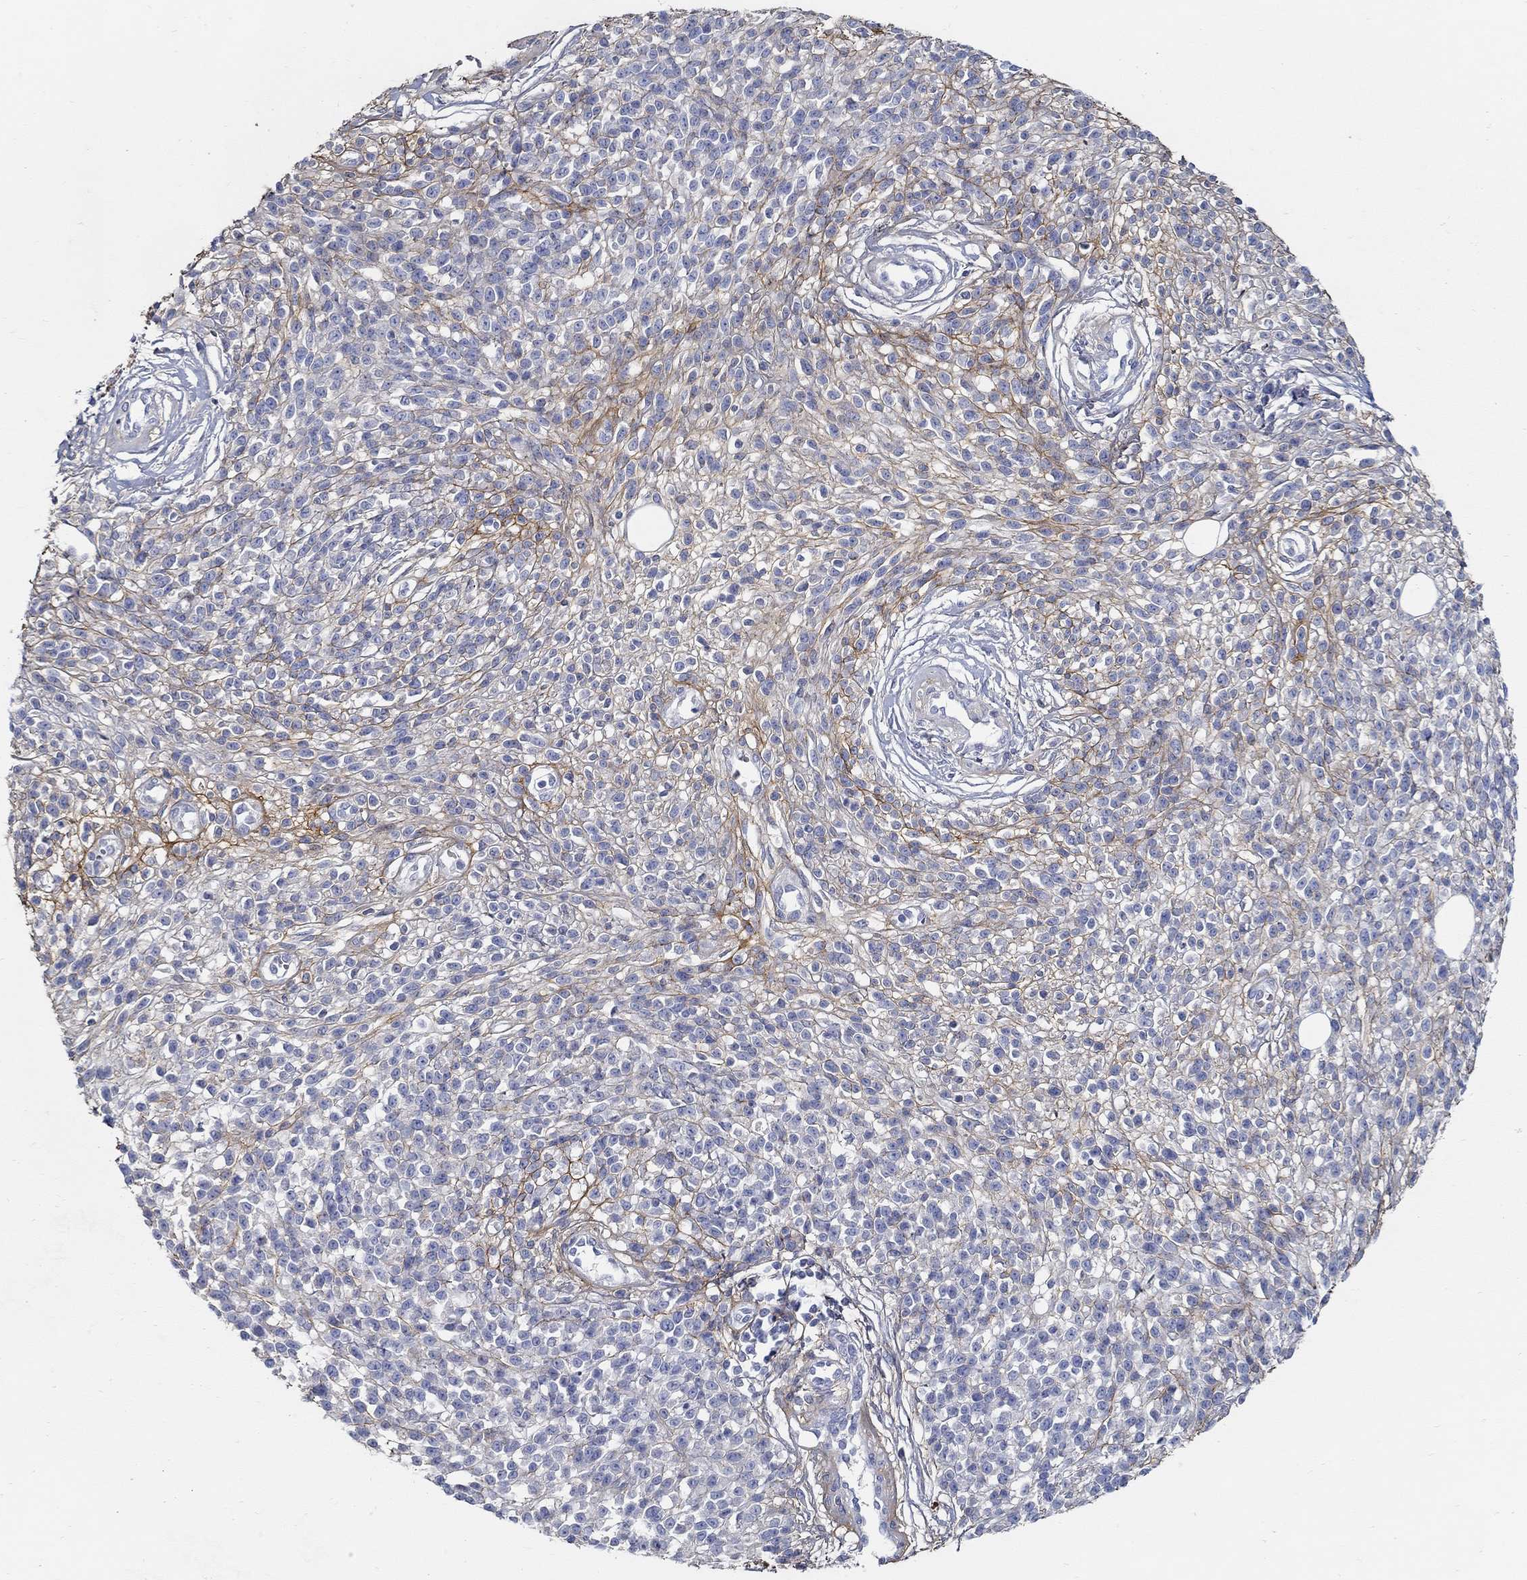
{"staining": {"intensity": "negative", "quantity": "none", "location": "none"}, "tissue": "melanoma", "cell_type": "Tumor cells", "image_type": "cancer", "snomed": [{"axis": "morphology", "description": "Malignant melanoma, NOS"}, {"axis": "topography", "description": "Skin"}, {"axis": "topography", "description": "Skin of trunk"}], "caption": "Melanoma was stained to show a protein in brown. There is no significant expression in tumor cells.", "gene": "TGFBI", "patient": {"sex": "male", "age": 74}}